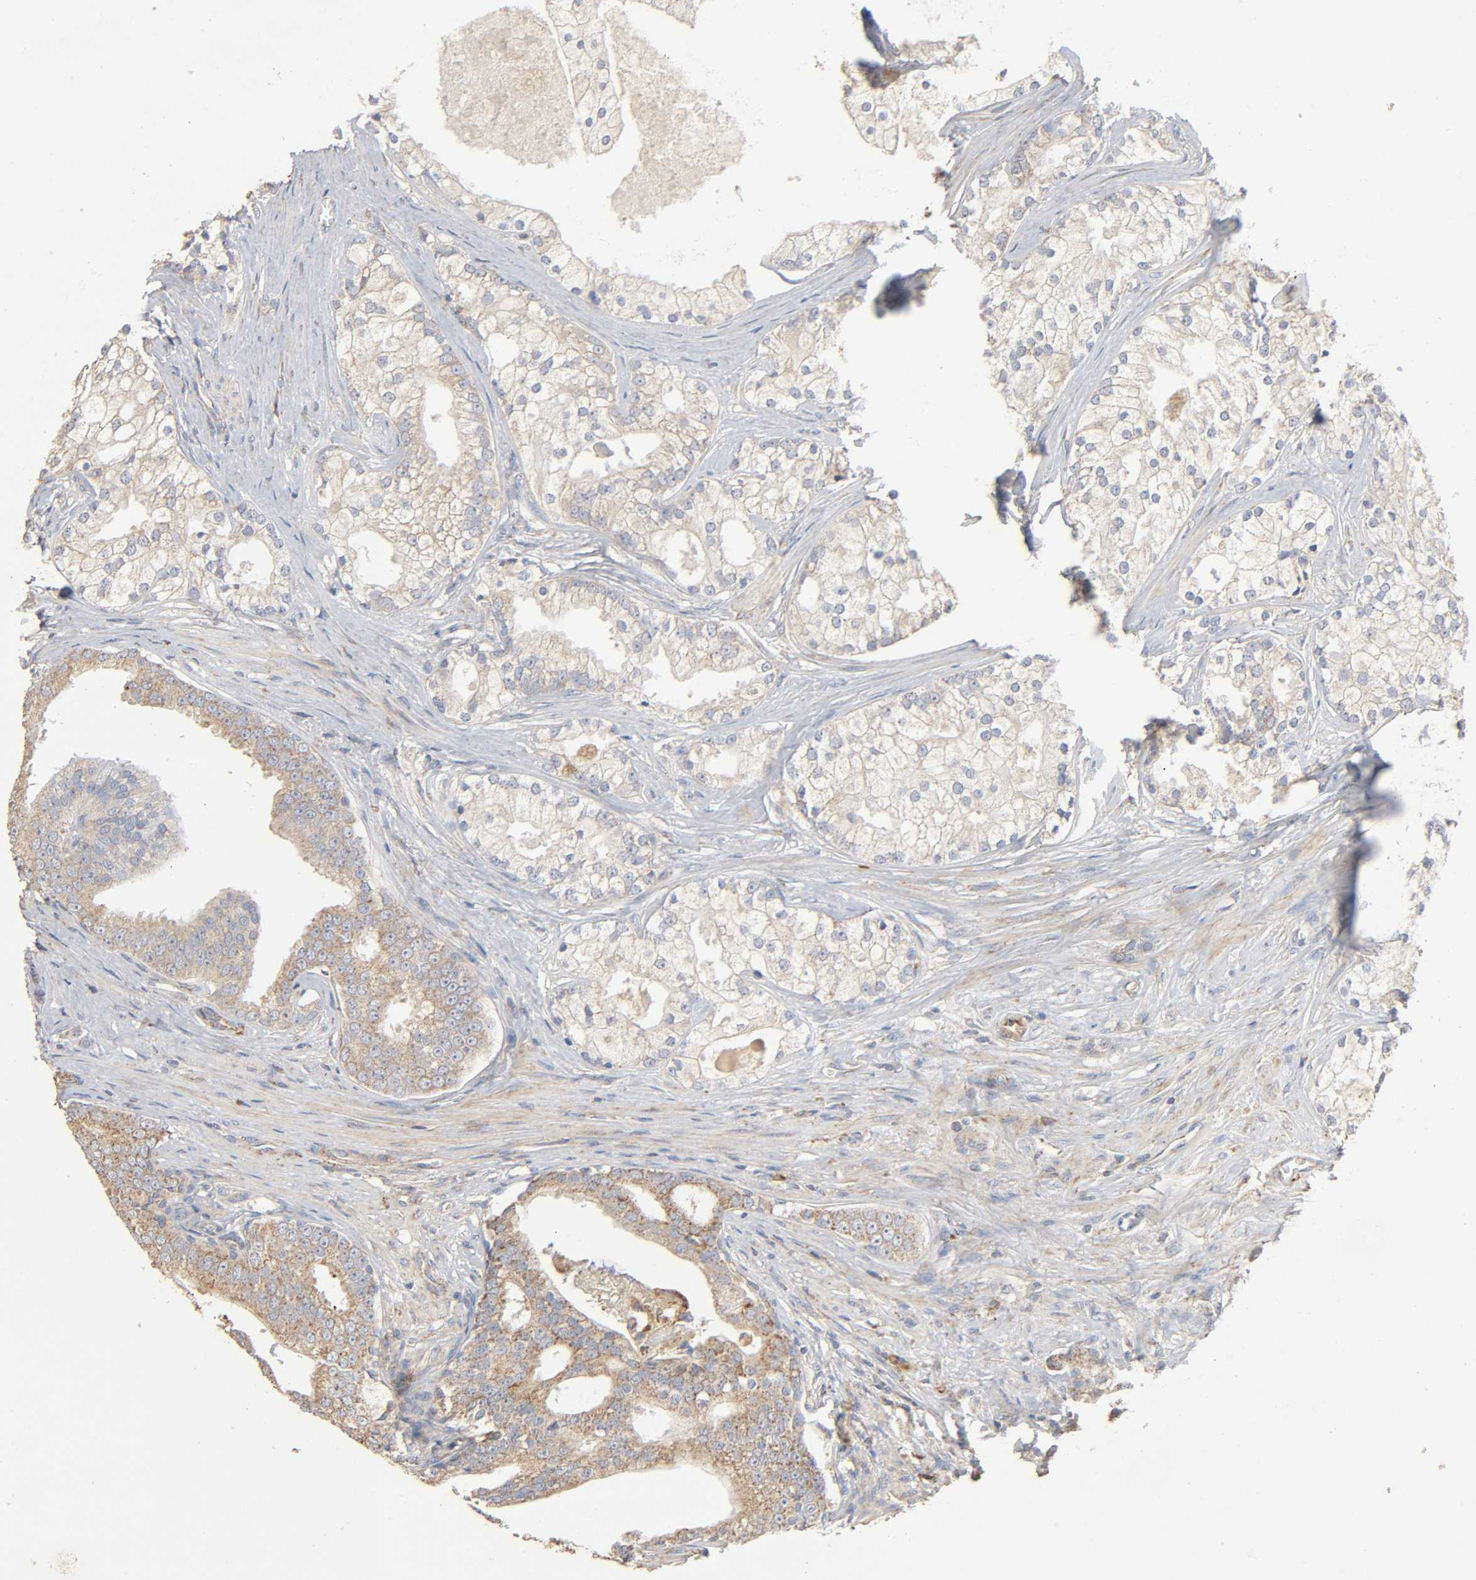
{"staining": {"intensity": "weak", "quantity": "25%-75%", "location": "cytoplasmic/membranous"}, "tissue": "prostate cancer", "cell_type": "Tumor cells", "image_type": "cancer", "snomed": [{"axis": "morphology", "description": "Adenocarcinoma, Low grade"}, {"axis": "topography", "description": "Prostate"}], "caption": "Prostate low-grade adenocarcinoma was stained to show a protein in brown. There is low levels of weak cytoplasmic/membranous expression in approximately 25%-75% of tumor cells.", "gene": "NDUFS3", "patient": {"sex": "male", "age": 58}}